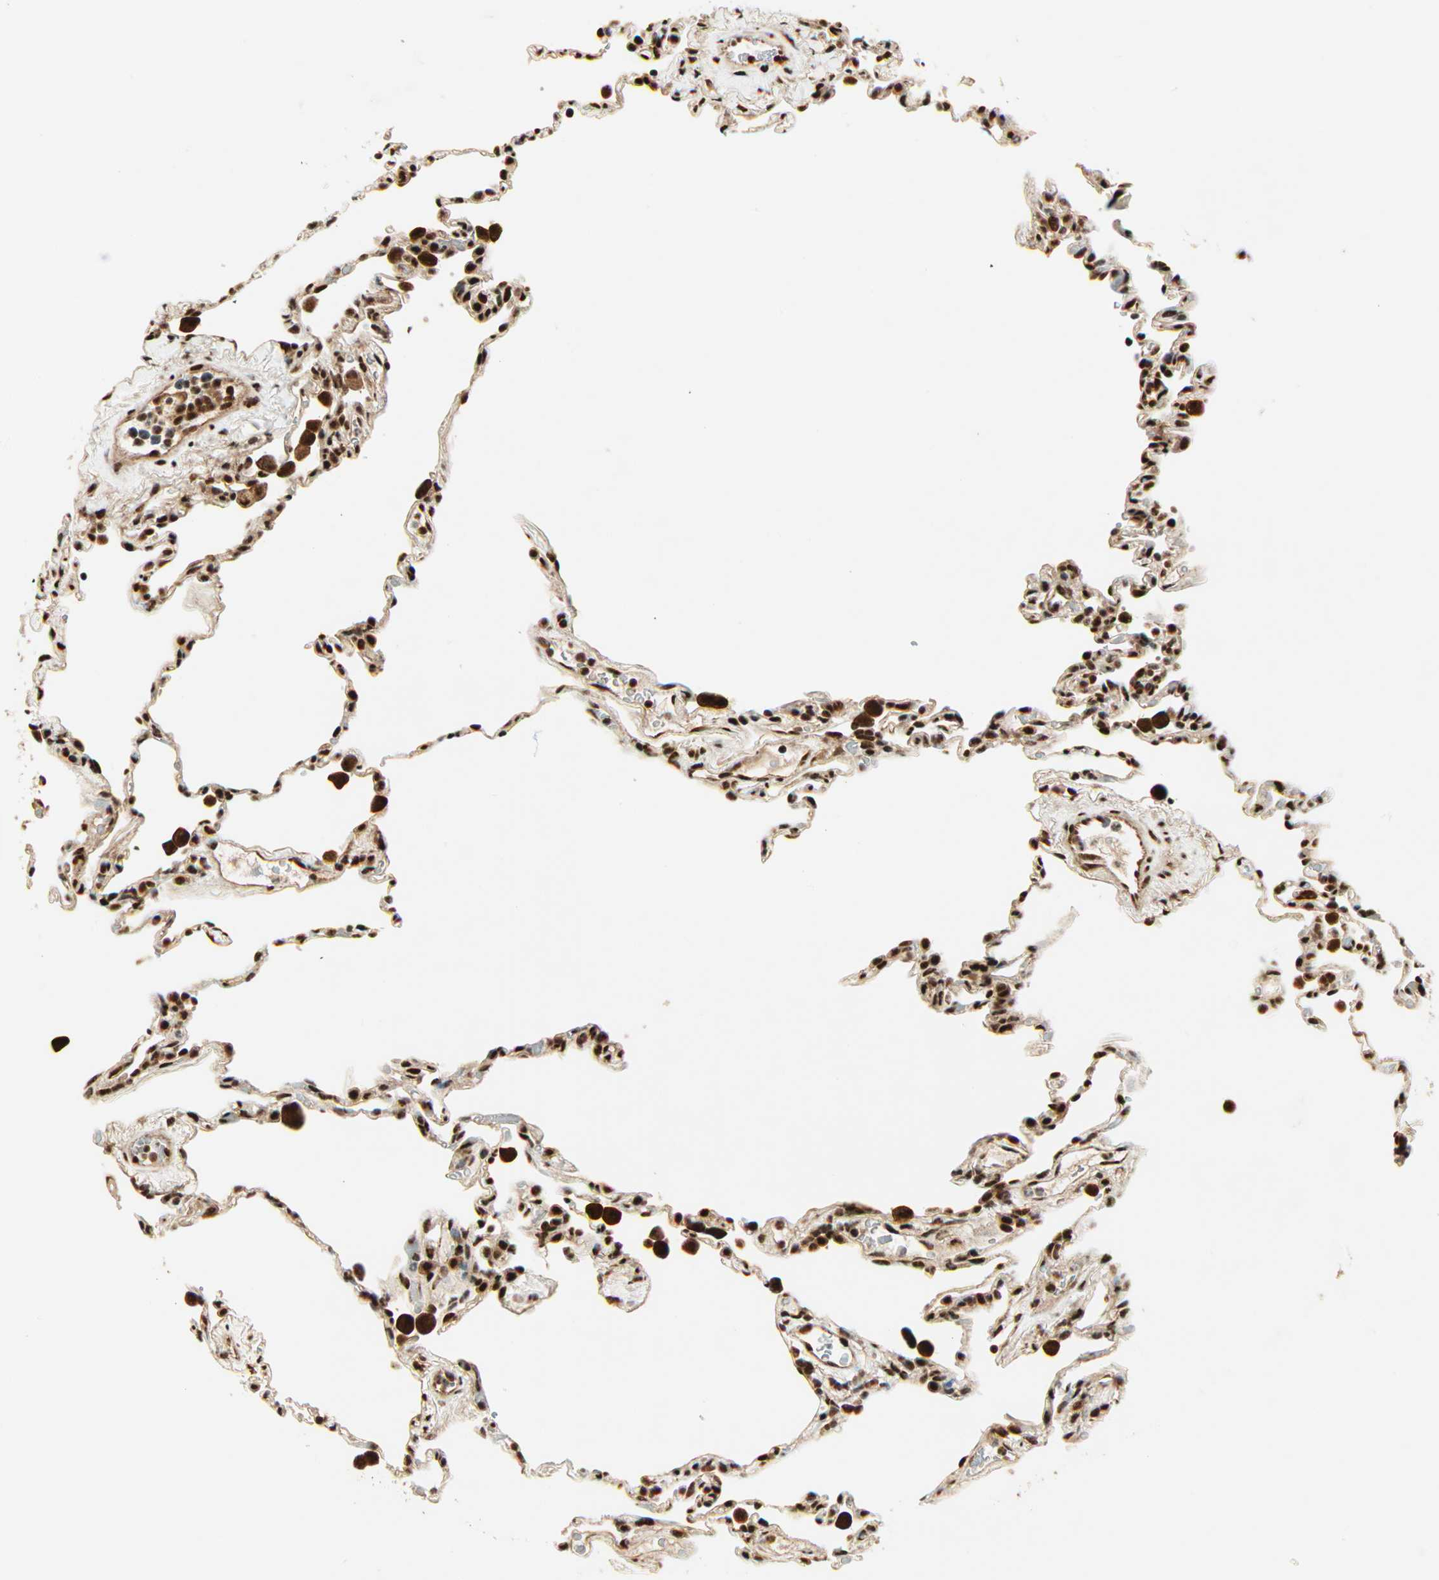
{"staining": {"intensity": "strong", "quantity": ">75%", "location": "nuclear"}, "tissue": "lung", "cell_type": "Alveolar cells", "image_type": "normal", "snomed": [{"axis": "morphology", "description": "Normal tissue, NOS"}, {"axis": "topography", "description": "Lung"}], "caption": "Alveolar cells display high levels of strong nuclear expression in approximately >75% of cells in normal human lung. Nuclei are stained in blue.", "gene": "PNPLA6", "patient": {"sex": "male", "age": 59}}